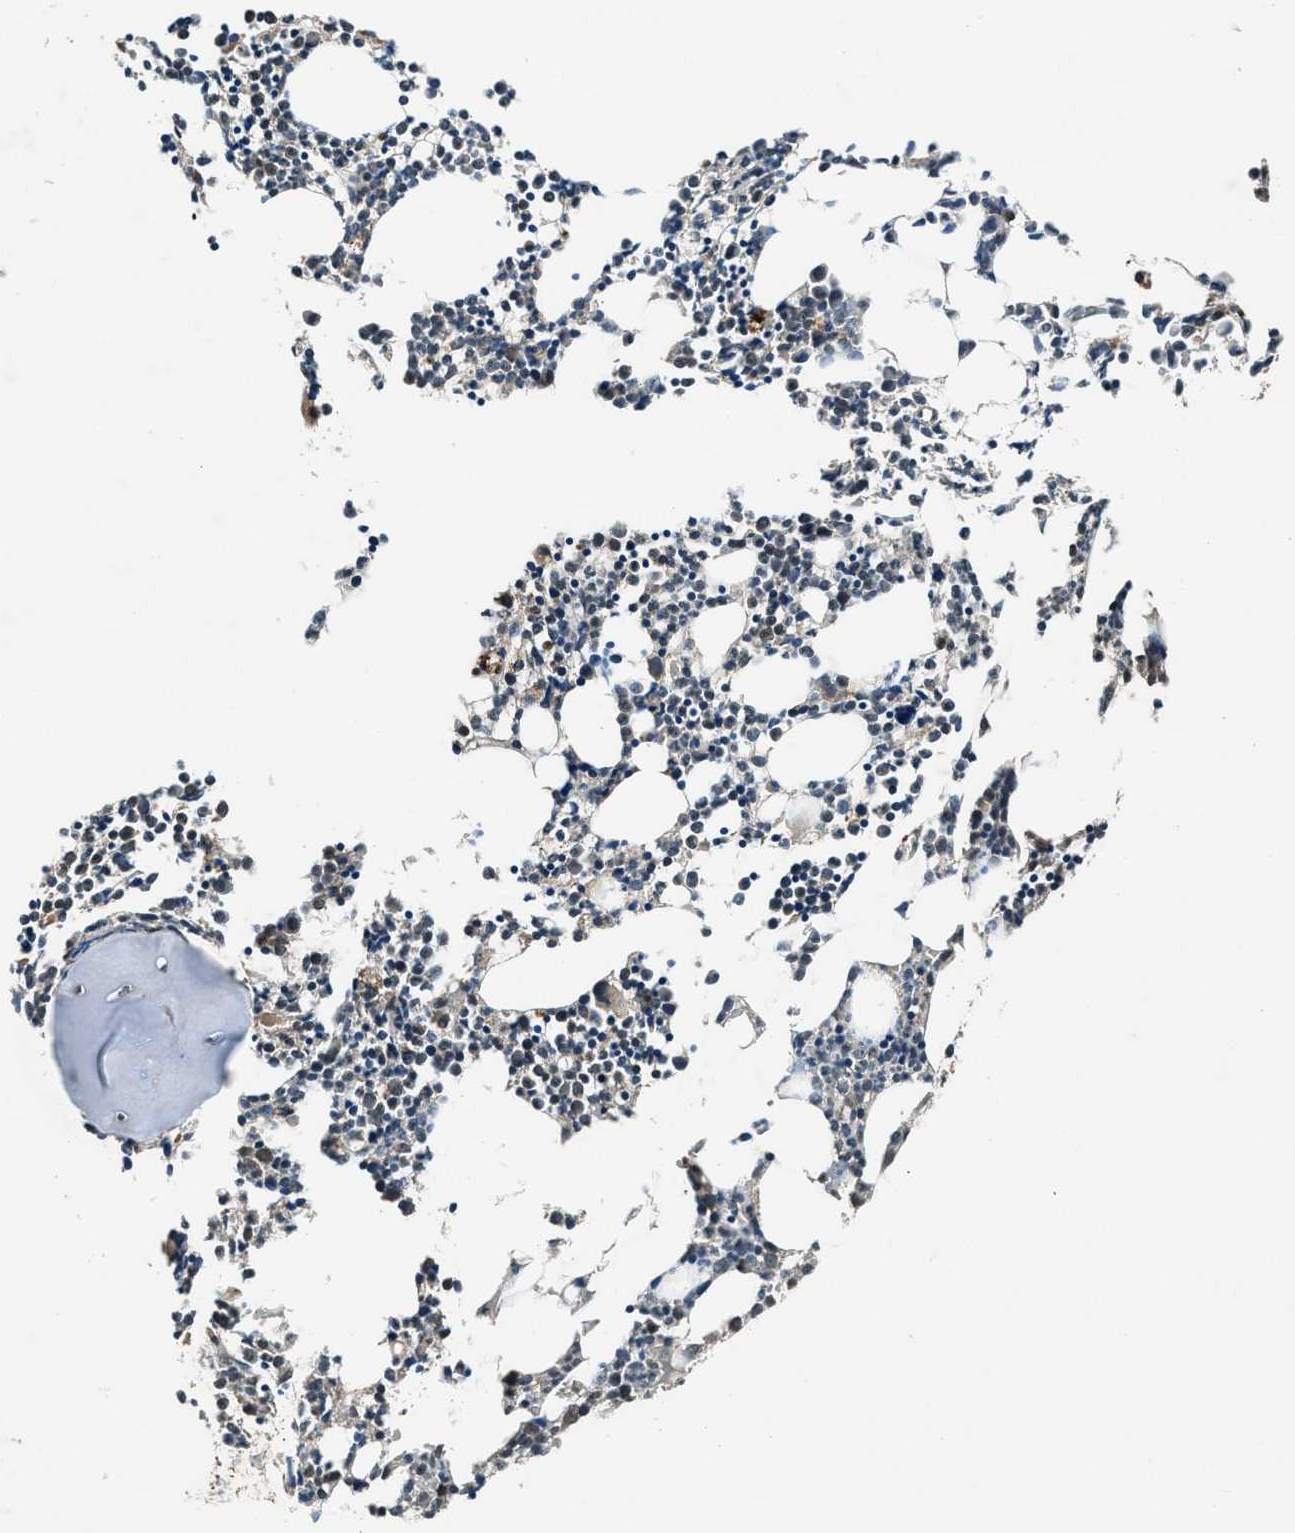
{"staining": {"intensity": "moderate", "quantity": "25%-75%", "location": "cytoplasmic/membranous"}, "tissue": "bone marrow", "cell_type": "Hematopoietic cells", "image_type": "normal", "snomed": [{"axis": "morphology", "description": "Normal tissue, NOS"}, {"axis": "morphology", "description": "Inflammation, NOS"}, {"axis": "topography", "description": "Bone marrow"}], "caption": "Brown immunohistochemical staining in unremarkable bone marrow reveals moderate cytoplasmic/membranous expression in about 25%-75% of hematopoietic cells.", "gene": "RPS6KB1", "patient": {"sex": "female", "age": 53}}